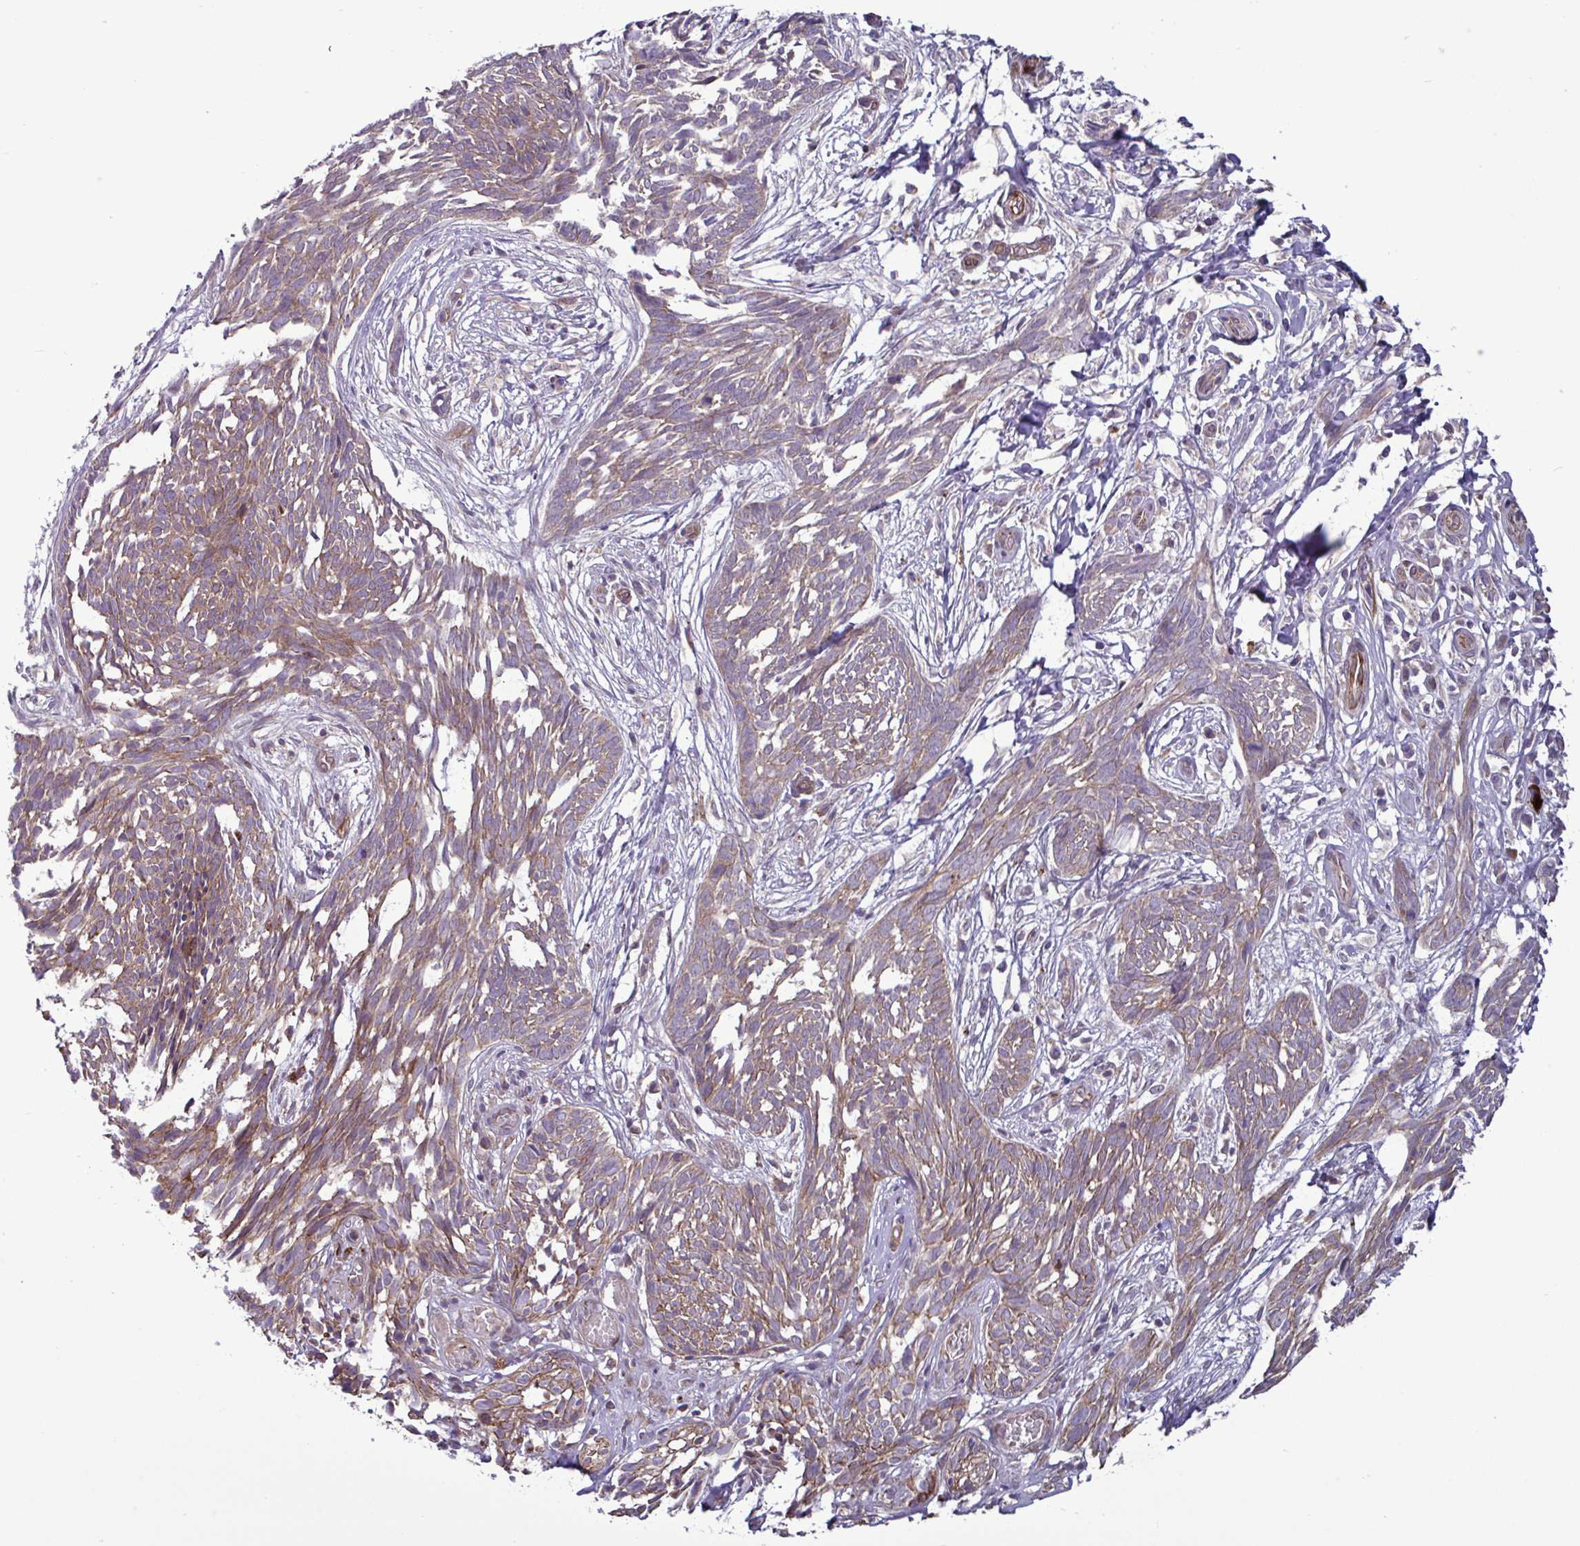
{"staining": {"intensity": "moderate", "quantity": ">75%", "location": "cytoplasmic/membranous"}, "tissue": "skin cancer", "cell_type": "Tumor cells", "image_type": "cancer", "snomed": [{"axis": "morphology", "description": "Basal cell carcinoma"}, {"axis": "topography", "description": "Skin"}, {"axis": "topography", "description": "Skin, foot"}], "caption": "Protein expression analysis of human basal cell carcinoma (skin) reveals moderate cytoplasmic/membranous positivity in about >75% of tumor cells.", "gene": "GLTP", "patient": {"sex": "female", "age": 86}}